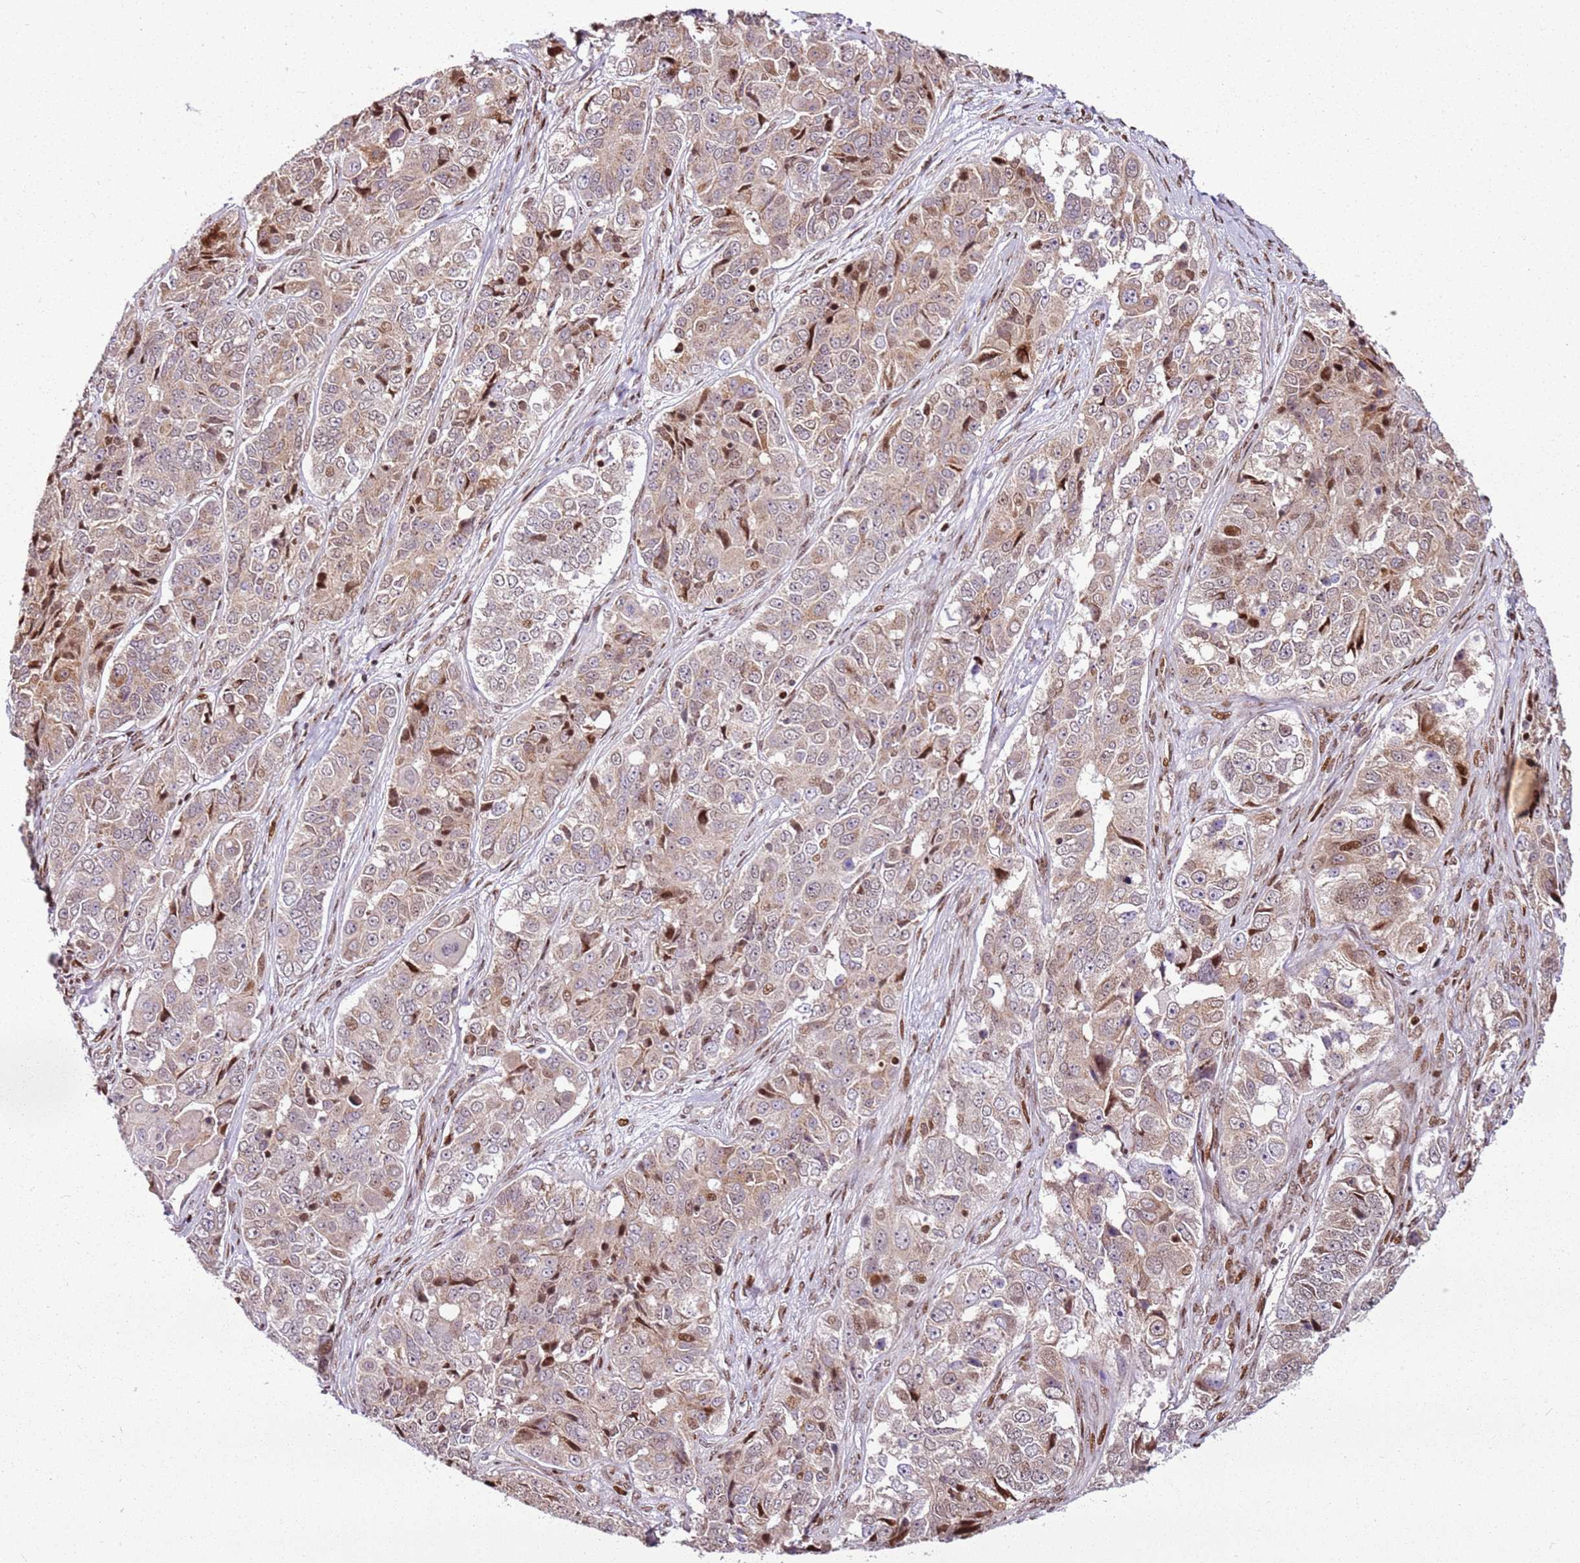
{"staining": {"intensity": "moderate", "quantity": ">75%", "location": "cytoplasmic/membranous,nuclear"}, "tissue": "ovarian cancer", "cell_type": "Tumor cells", "image_type": "cancer", "snomed": [{"axis": "morphology", "description": "Carcinoma, endometroid"}, {"axis": "topography", "description": "Ovary"}], "caption": "Endometroid carcinoma (ovarian) tissue exhibits moderate cytoplasmic/membranous and nuclear positivity in approximately >75% of tumor cells", "gene": "PCTP", "patient": {"sex": "female", "age": 51}}